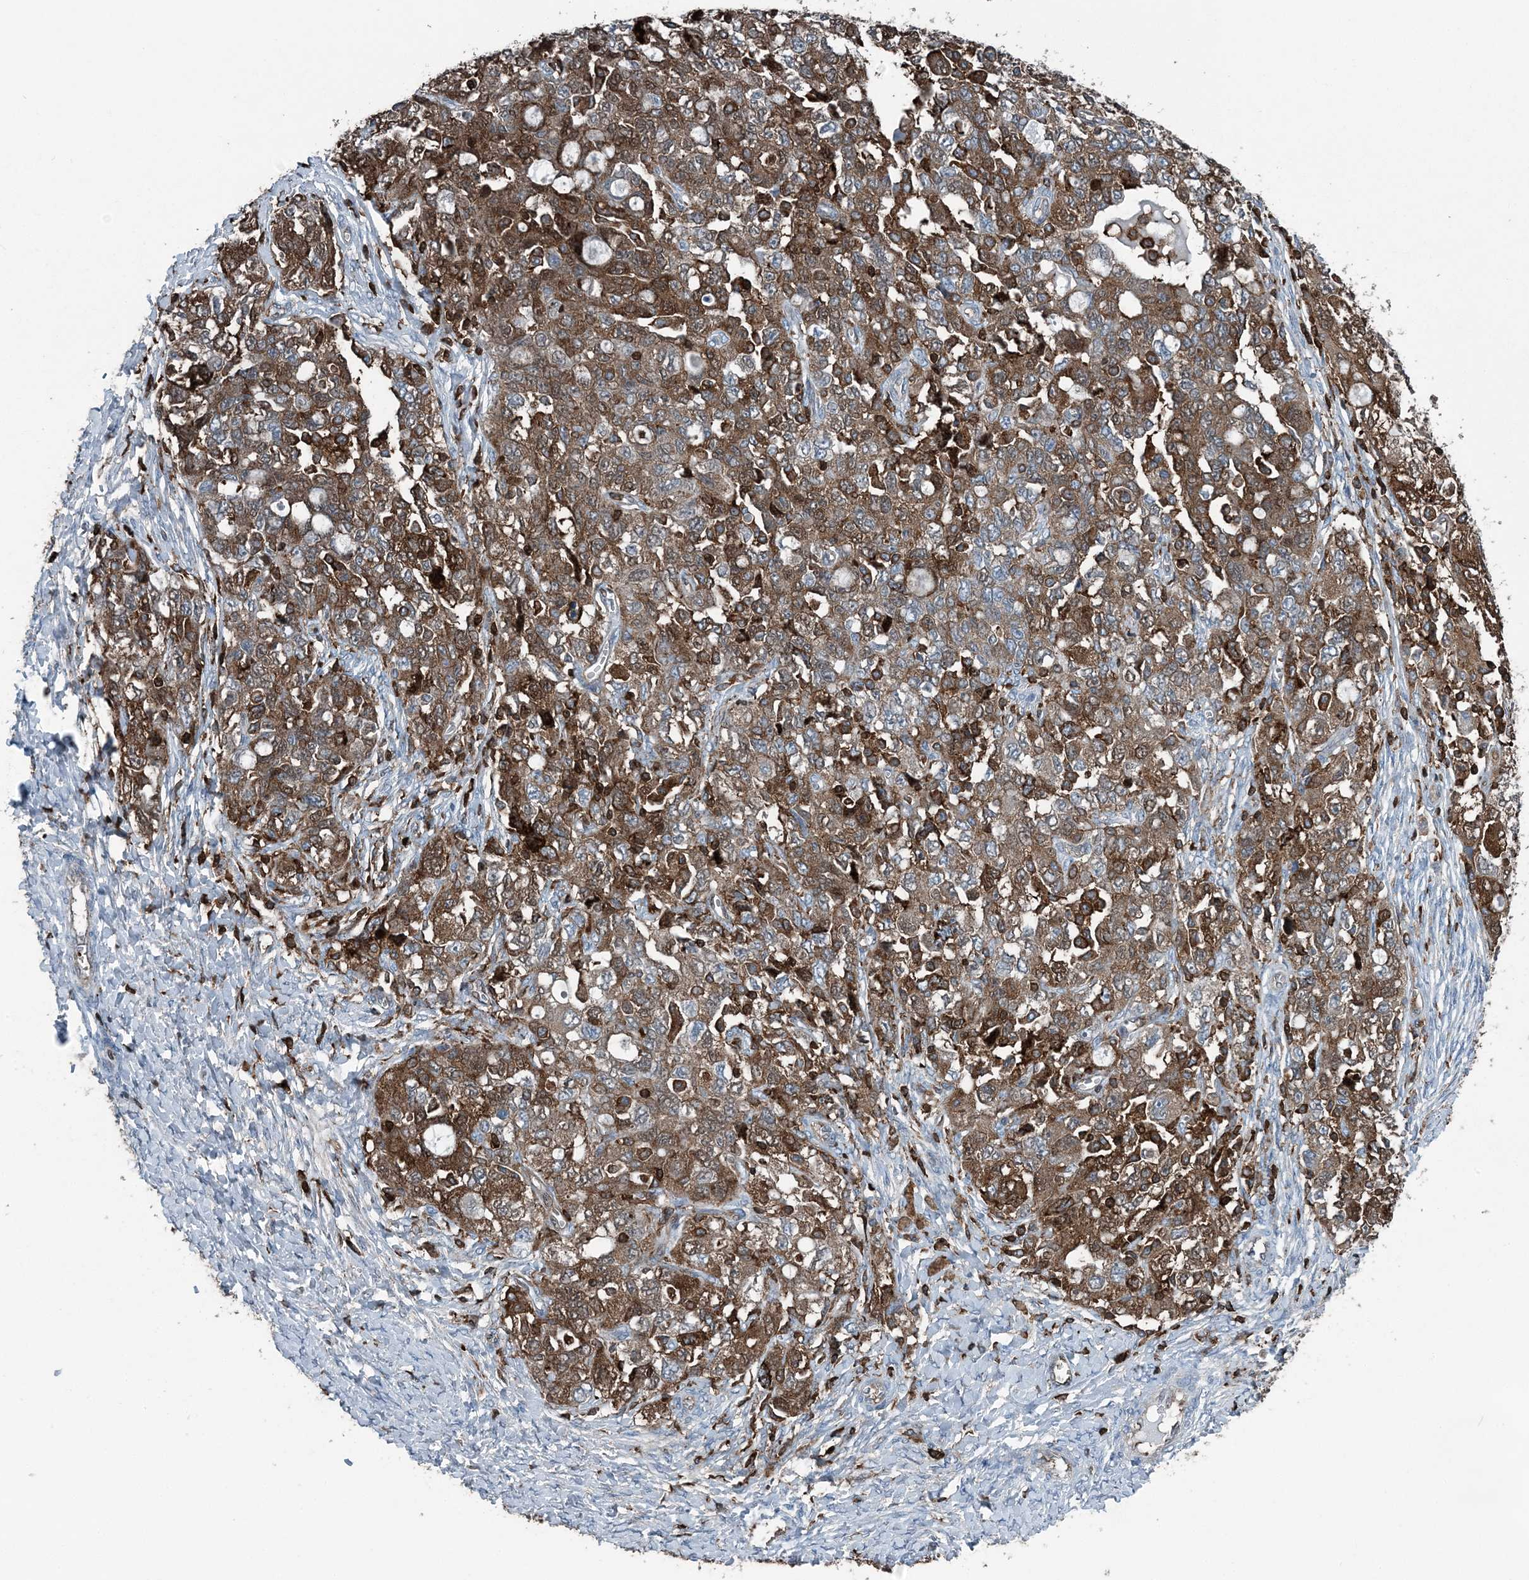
{"staining": {"intensity": "strong", "quantity": ">75%", "location": "cytoplasmic/membranous"}, "tissue": "ovarian cancer", "cell_type": "Tumor cells", "image_type": "cancer", "snomed": [{"axis": "morphology", "description": "Carcinoma, NOS"}, {"axis": "morphology", "description": "Cystadenocarcinoma, serous, NOS"}, {"axis": "topography", "description": "Ovary"}], "caption": "The immunohistochemical stain shows strong cytoplasmic/membranous expression in tumor cells of ovarian cancer tissue.", "gene": "CFL1", "patient": {"sex": "female", "age": 69}}